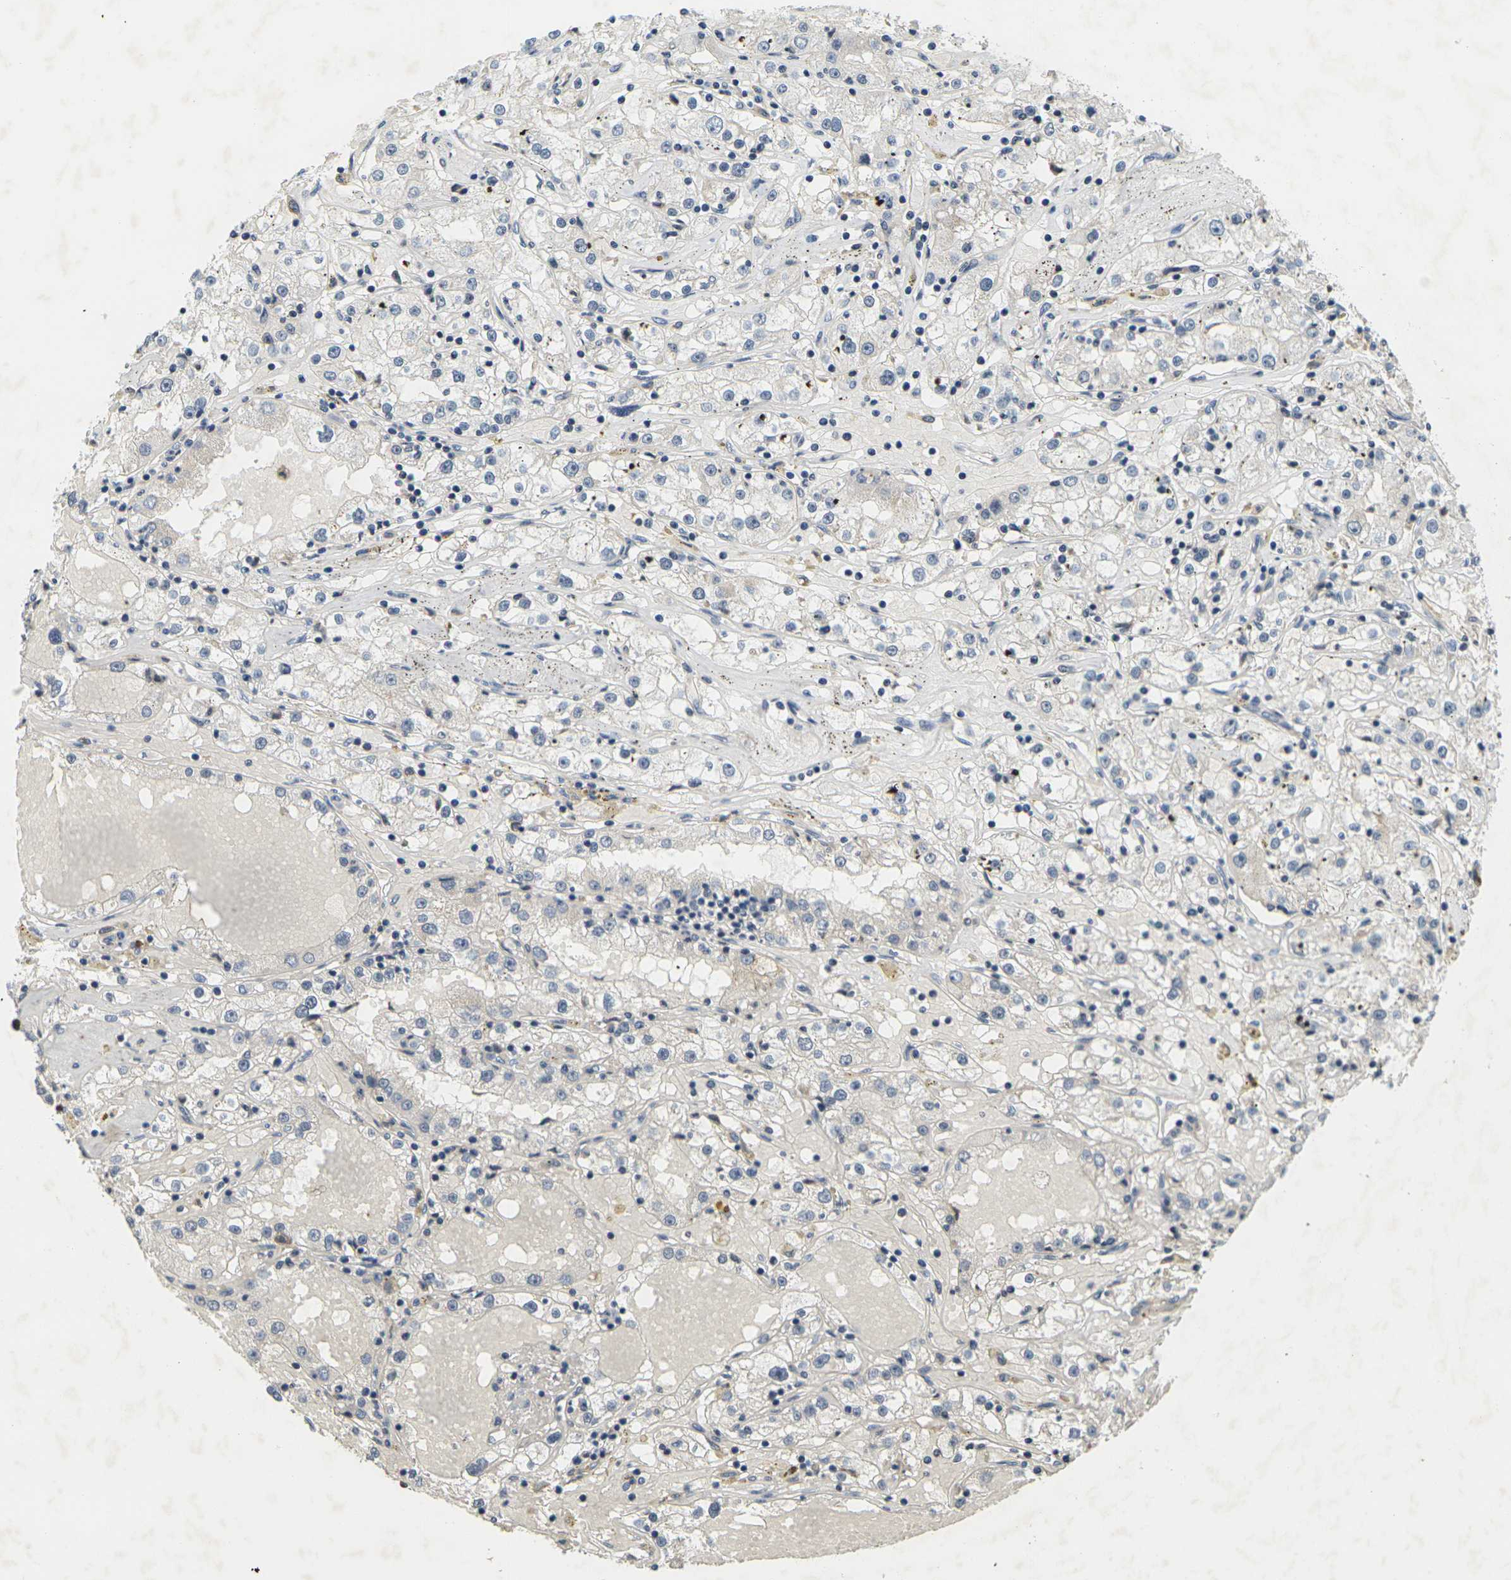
{"staining": {"intensity": "negative", "quantity": "none", "location": "none"}, "tissue": "renal cancer", "cell_type": "Tumor cells", "image_type": "cancer", "snomed": [{"axis": "morphology", "description": "Adenocarcinoma, NOS"}, {"axis": "topography", "description": "Kidney"}], "caption": "Renal adenocarcinoma was stained to show a protein in brown. There is no significant expression in tumor cells. Brightfield microscopy of immunohistochemistry (IHC) stained with DAB (3,3'-diaminobenzidine) (brown) and hematoxylin (blue), captured at high magnification.", "gene": "C1QC", "patient": {"sex": "male", "age": 56}}